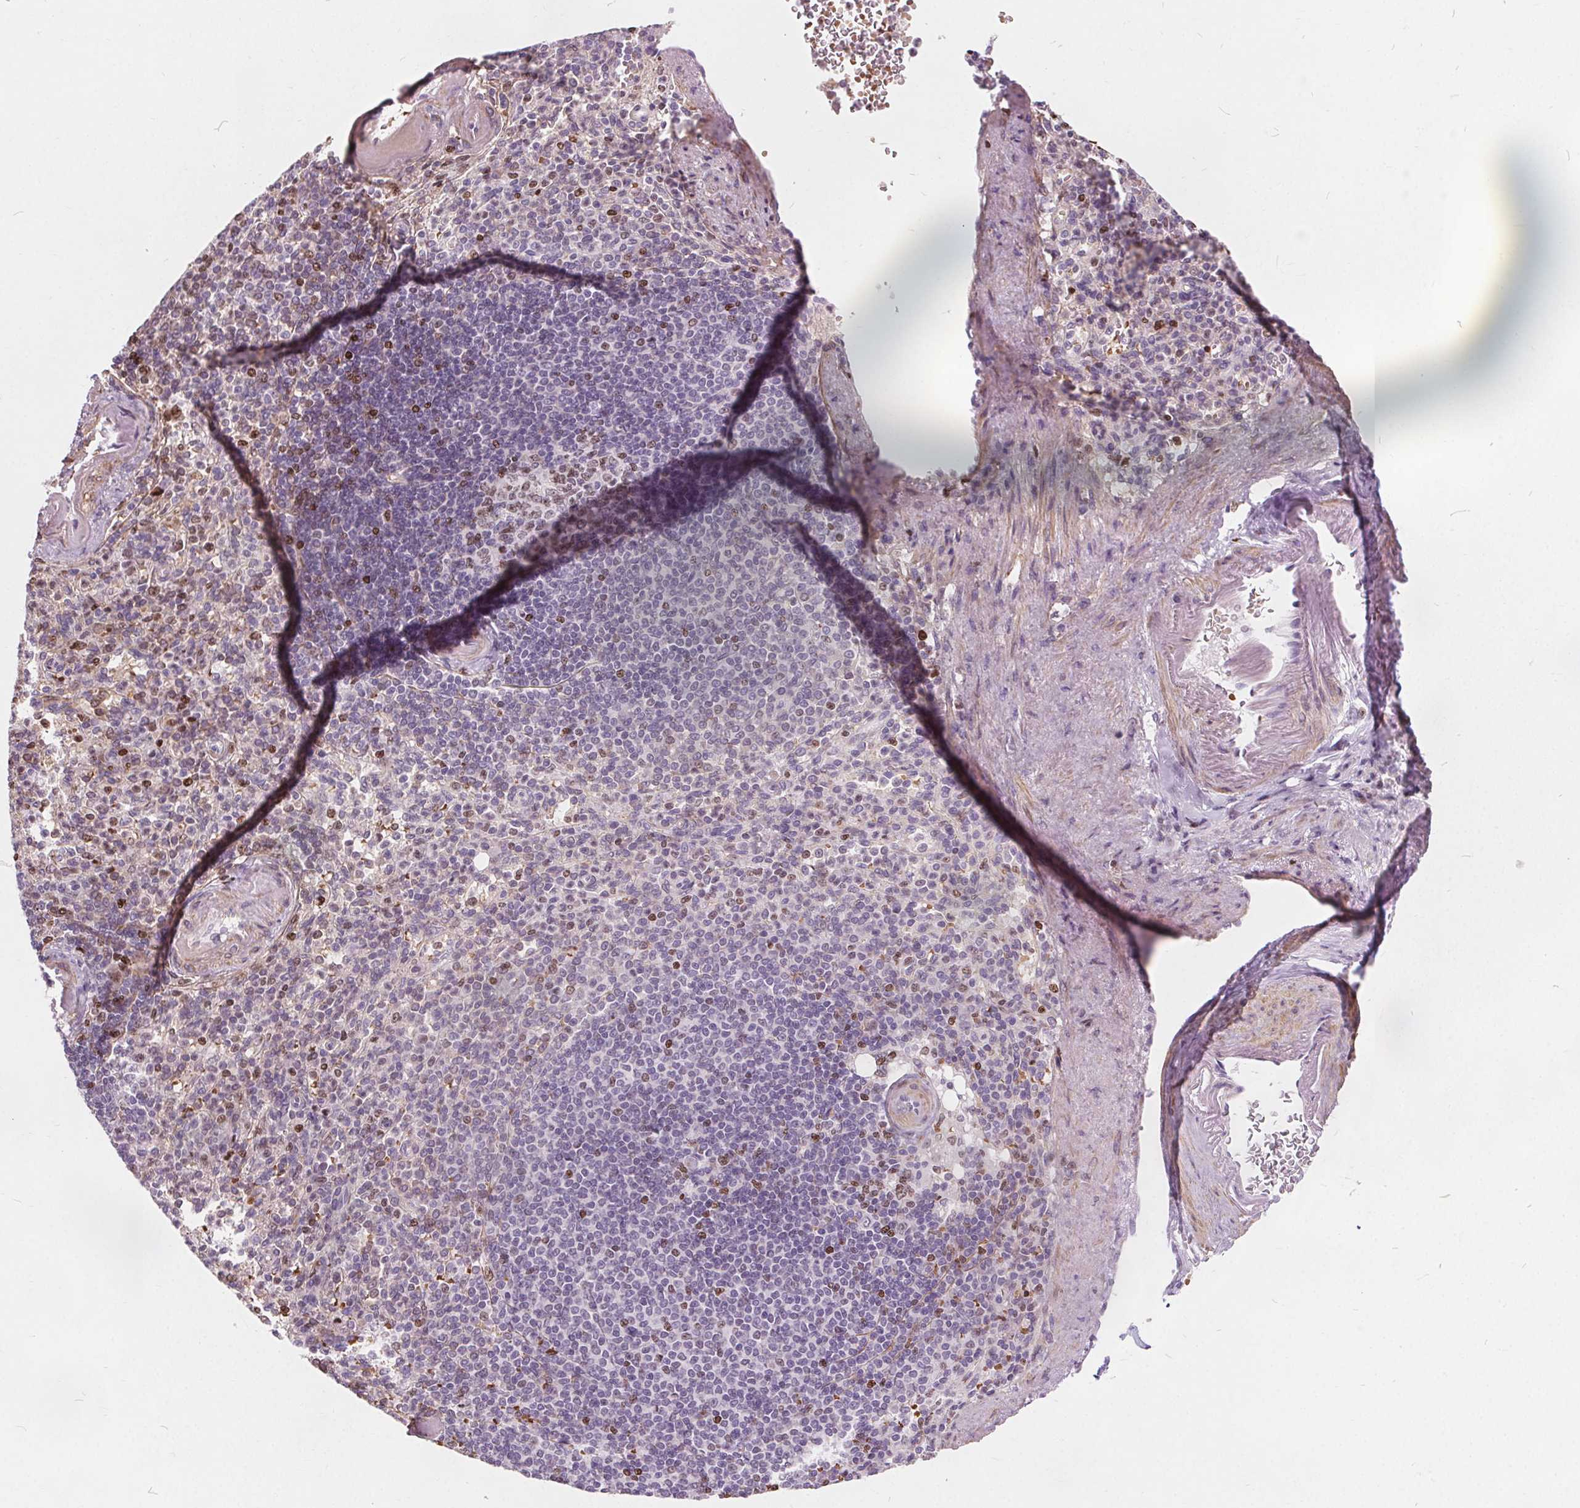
{"staining": {"intensity": "moderate", "quantity": "<25%", "location": "nuclear"}, "tissue": "spleen", "cell_type": "Cells in red pulp", "image_type": "normal", "snomed": [{"axis": "morphology", "description": "Normal tissue, NOS"}, {"axis": "topography", "description": "Spleen"}], "caption": "About <25% of cells in red pulp in normal human spleen exhibit moderate nuclear protein expression as visualized by brown immunohistochemical staining.", "gene": "ISLR2", "patient": {"sex": "female", "age": 74}}